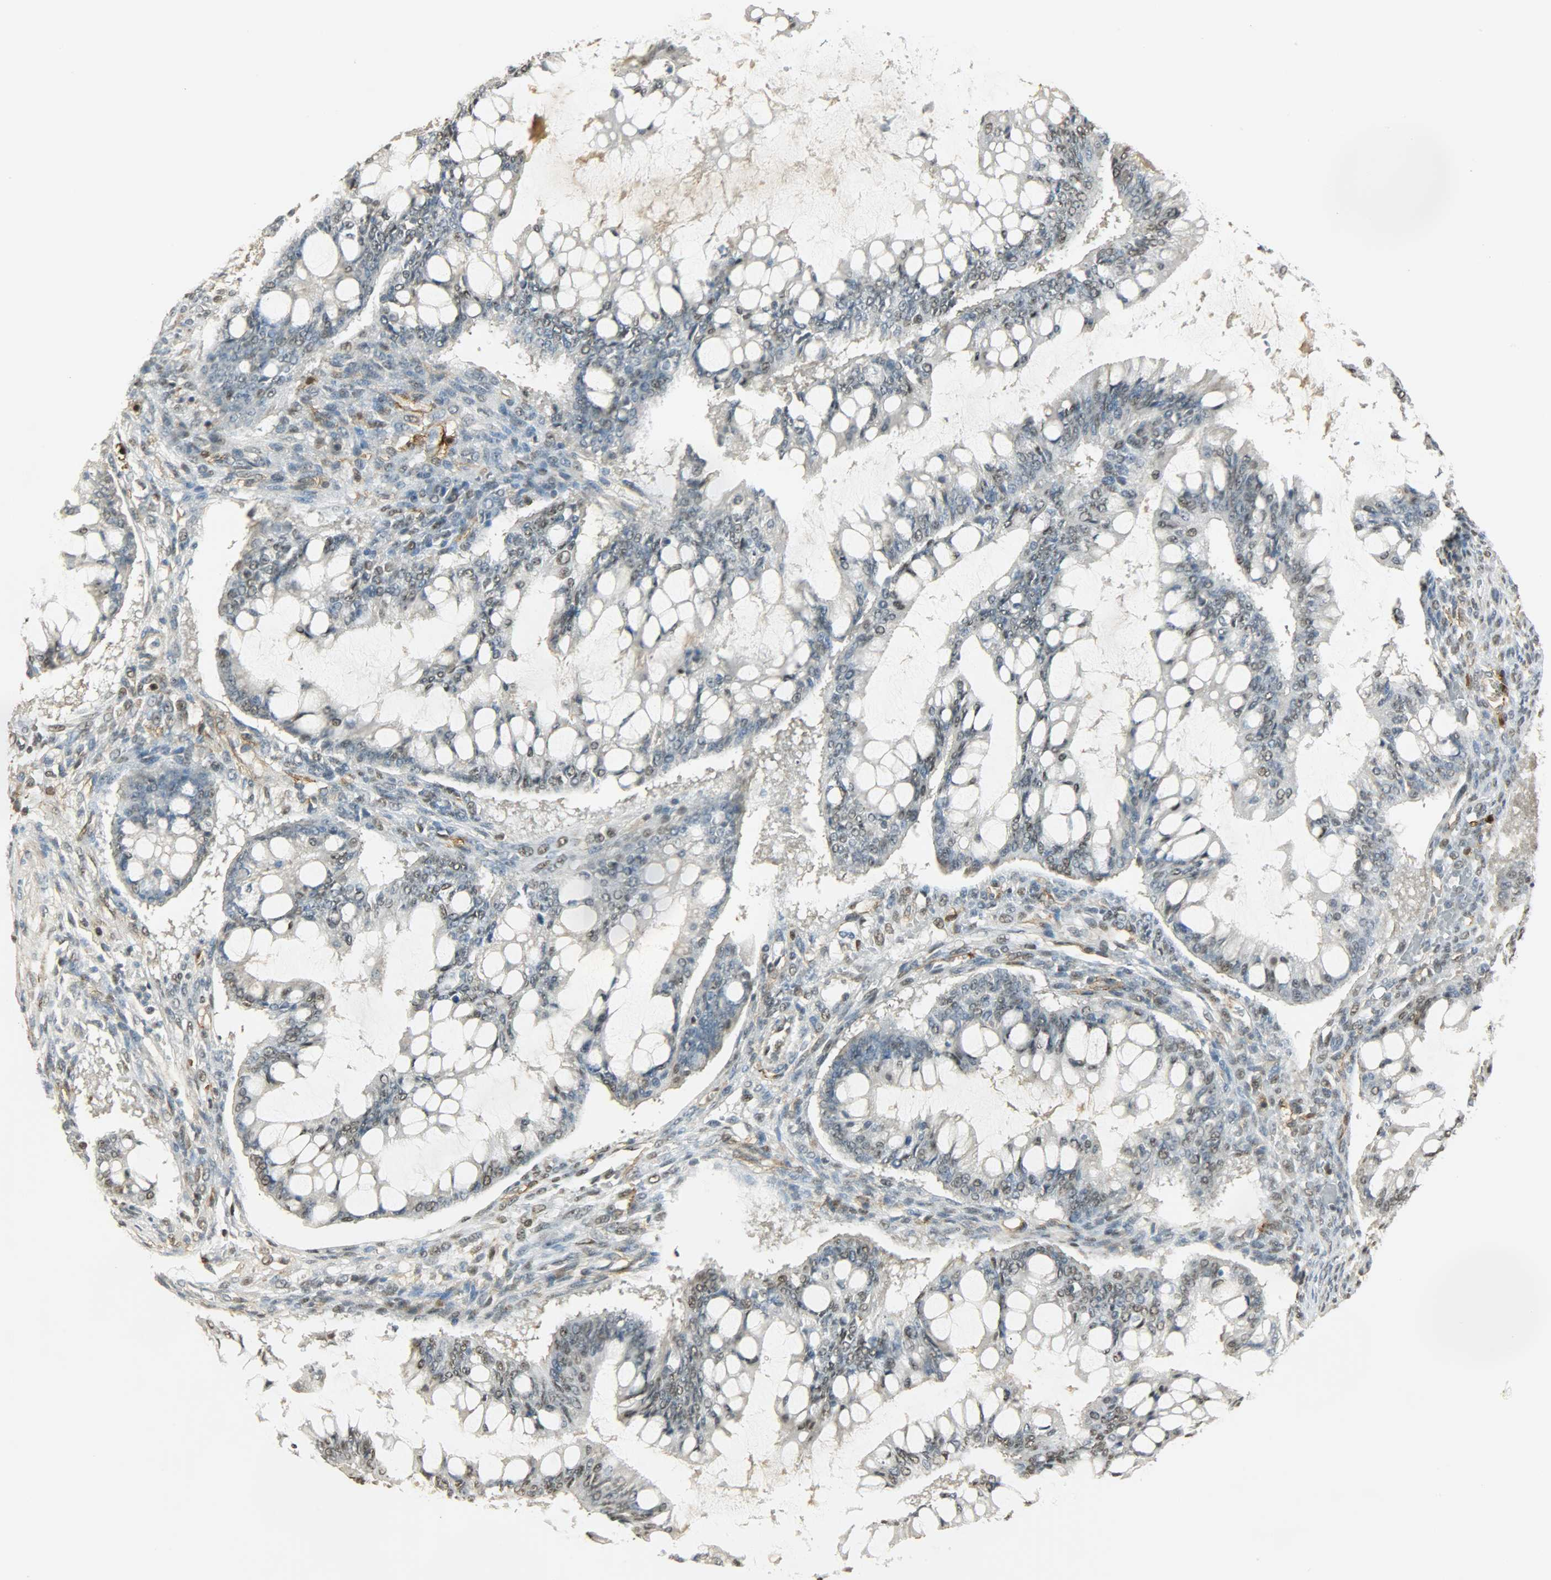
{"staining": {"intensity": "weak", "quantity": ">75%", "location": "nuclear"}, "tissue": "ovarian cancer", "cell_type": "Tumor cells", "image_type": "cancer", "snomed": [{"axis": "morphology", "description": "Cystadenocarcinoma, mucinous, NOS"}, {"axis": "topography", "description": "Ovary"}], "caption": "A photomicrograph of human ovarian cancer stained for a protein reveals weak nuclear brown staining in tumor cells. (IHC, brightfield microscopy, high magnification).", "gene": "NGFR", "patient": {"sex": "female", "age": 73}}